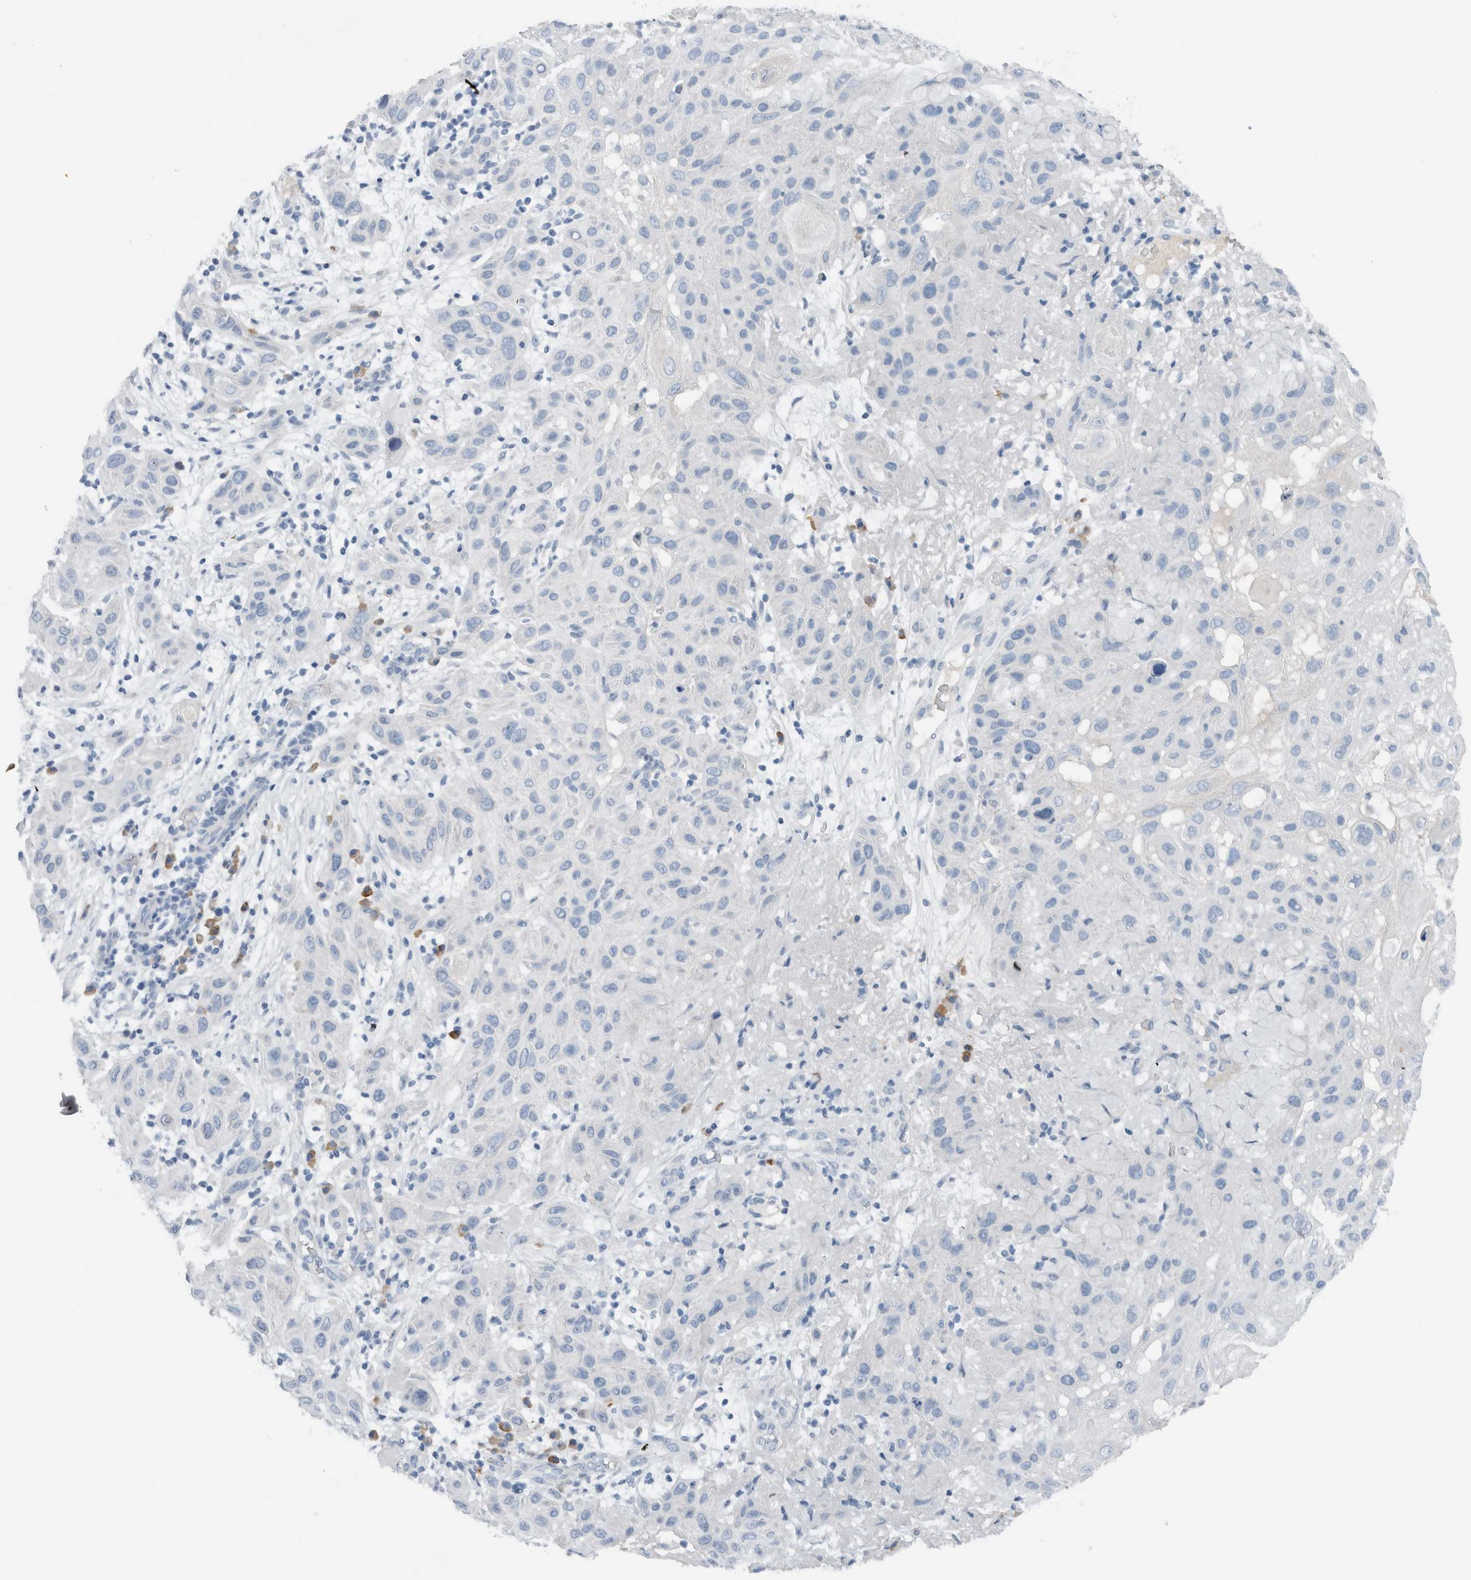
{"staining": {"intensity": "negative", "quantity": "none", "location": "none"}, "tissue": "skin cancer", "cell_type": "Tumor cells", "image_type": "cancer", "snomed": [{"axis": "morphology", "description": "Normal tissue, NOS"}, {"axis": "morphology", "description": "Squamous cell carcinoma, NOS"}, {"axis": "topography", "description": "Skin"}], "caption": "DAB (3,3'-diaminobenzidine) immunohistochemical staining of squamous cell carcinoma (skin) shows no significant expression in tumor cells.", "gene": "DUOX1", "patient": {"sex": "female", "age": 96}}